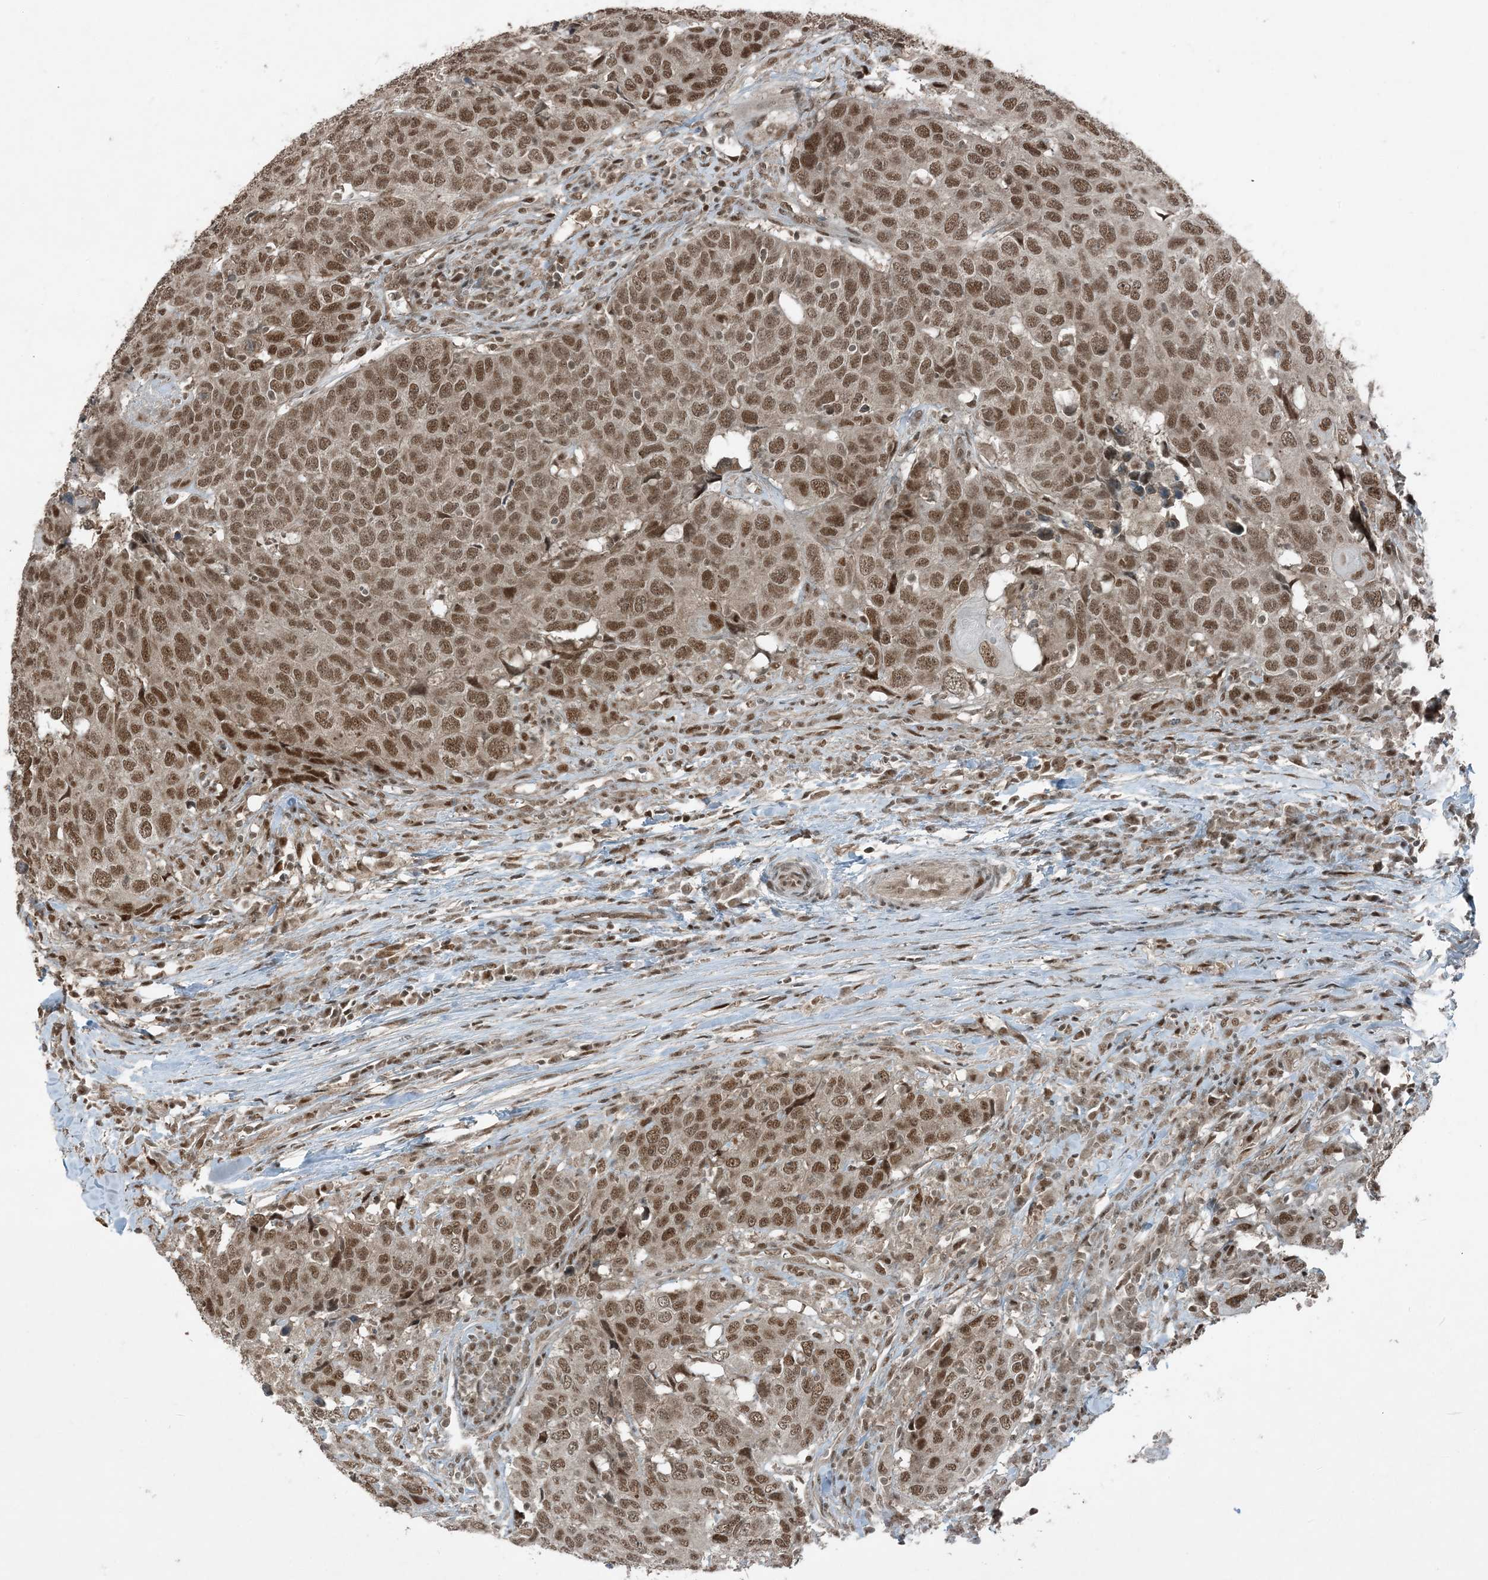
{"staining": {"intensity": "moderate", "quantity": ">75%", "location": "nuclear"}, "tissue": "head and neck cancer", "cell_type": "Tumor cells", "image_type": "cancer", "snomed": [{"axis": "morphology", "description": "Squamous cell carcinoma, NOS"}, {"axis": "topography", "description": "Head-Neck"}], "caption": "Protein staining by immunohistochemistry exhibits moderate nuclear positivity in about >75% of tumor cells in head and neck squamous cell carcinoma.", "gene": "TRAPPC12", "patient": {"sex": "male", "age": 66}}